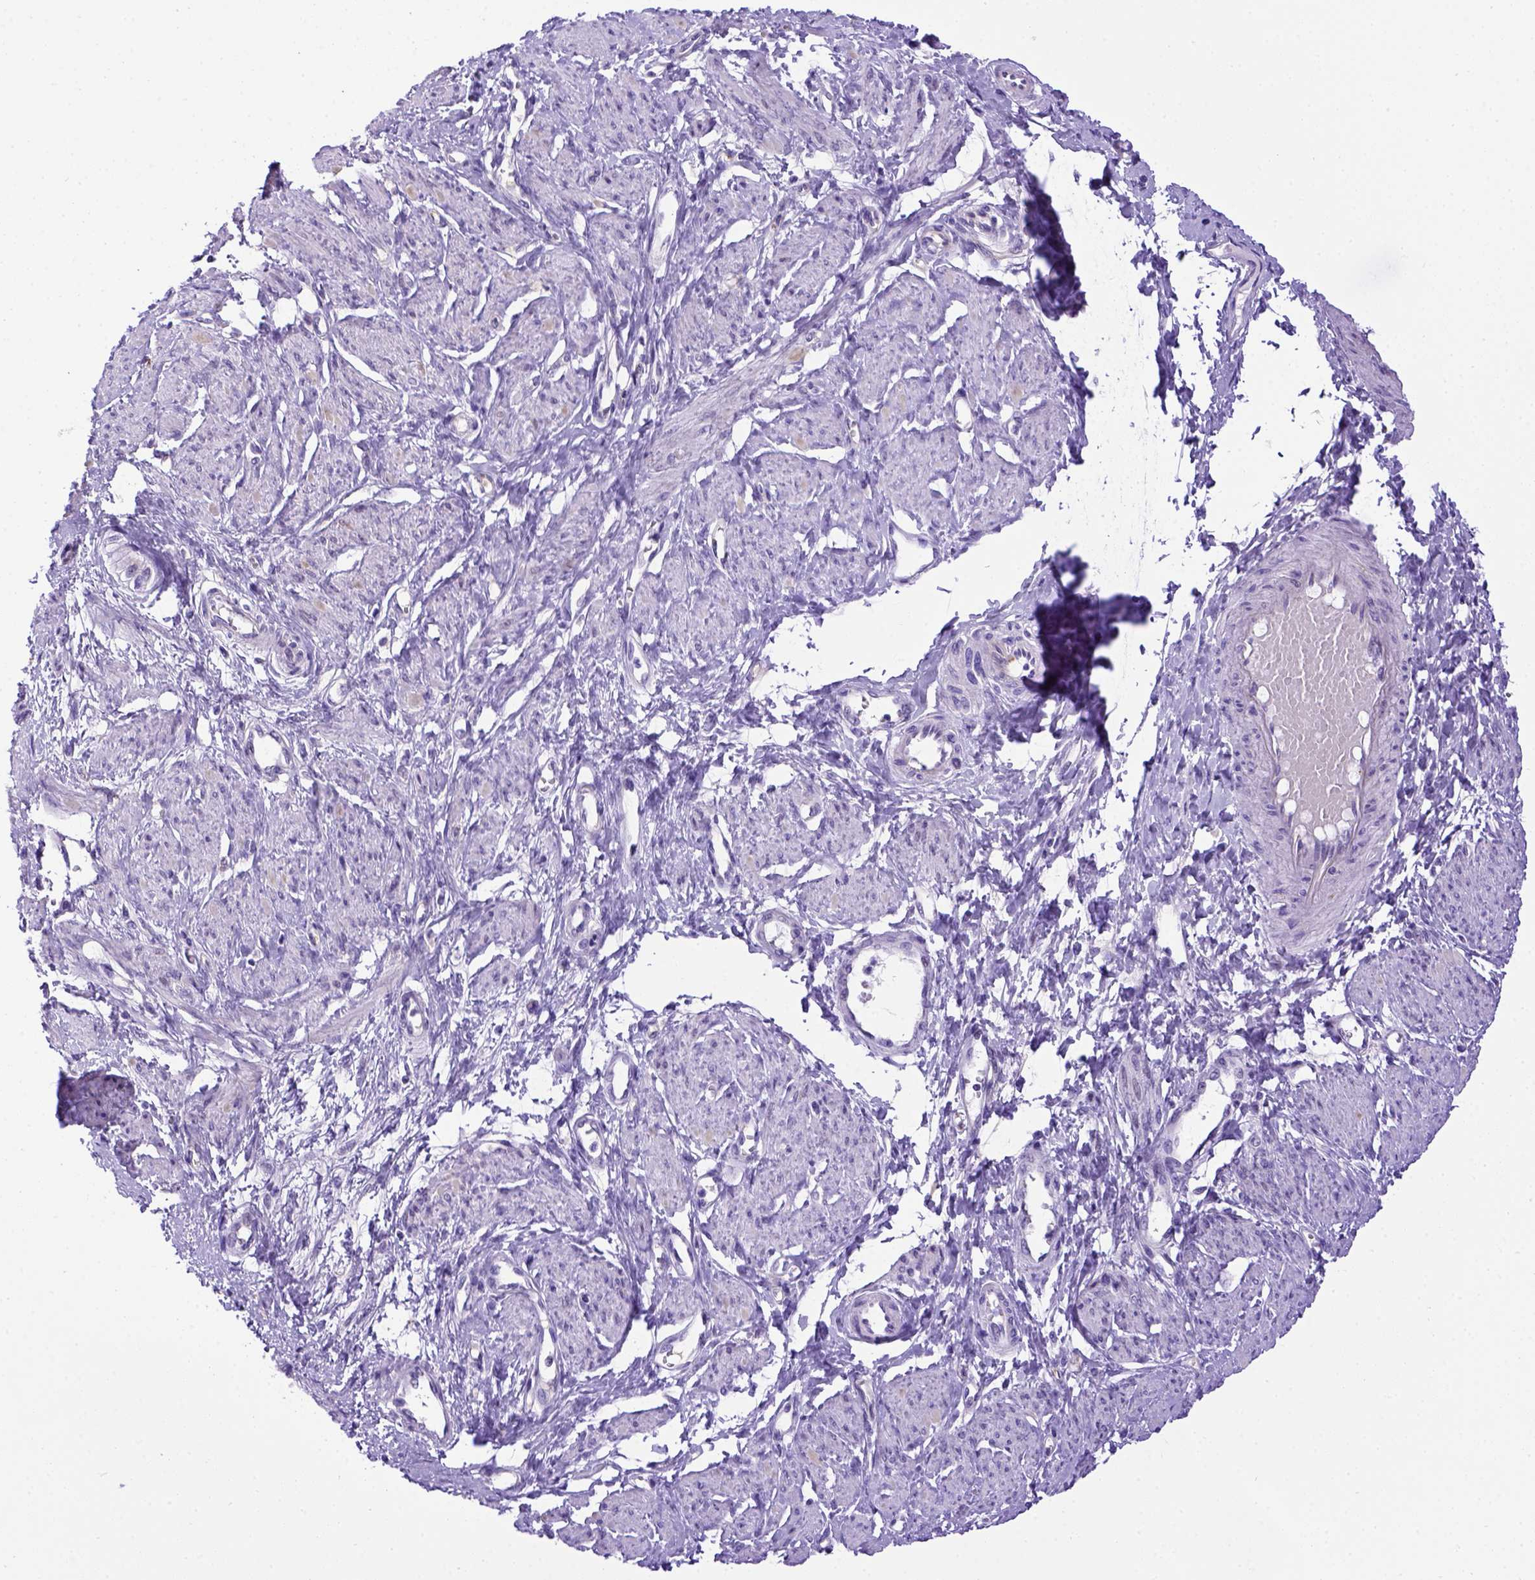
{"staining": {"intensity": "negative", "quantity": "none", "location": "none"}, "tissue": "smooth muscle", "cell_type": "Smooth muscle cells", "image_type": "normal", "snomed": [{"axis": "morphology", "description": "Normal tissue, NOS"}, {"axis": "topography", "description": "Smooth muscle"}, {"axis": "topography", "description": "Uterus"}], "caption": "Smooth muscle cells show no significant protein positivity in unremarkable smooth muscle. (DAB (3,3'-diaminobenzidine) immunohistochemistry (IHC) visualized using brightfield microscopy, high magnification).", "gene": "ADAM12", "patient": {"sex": "female", "age": 39}}